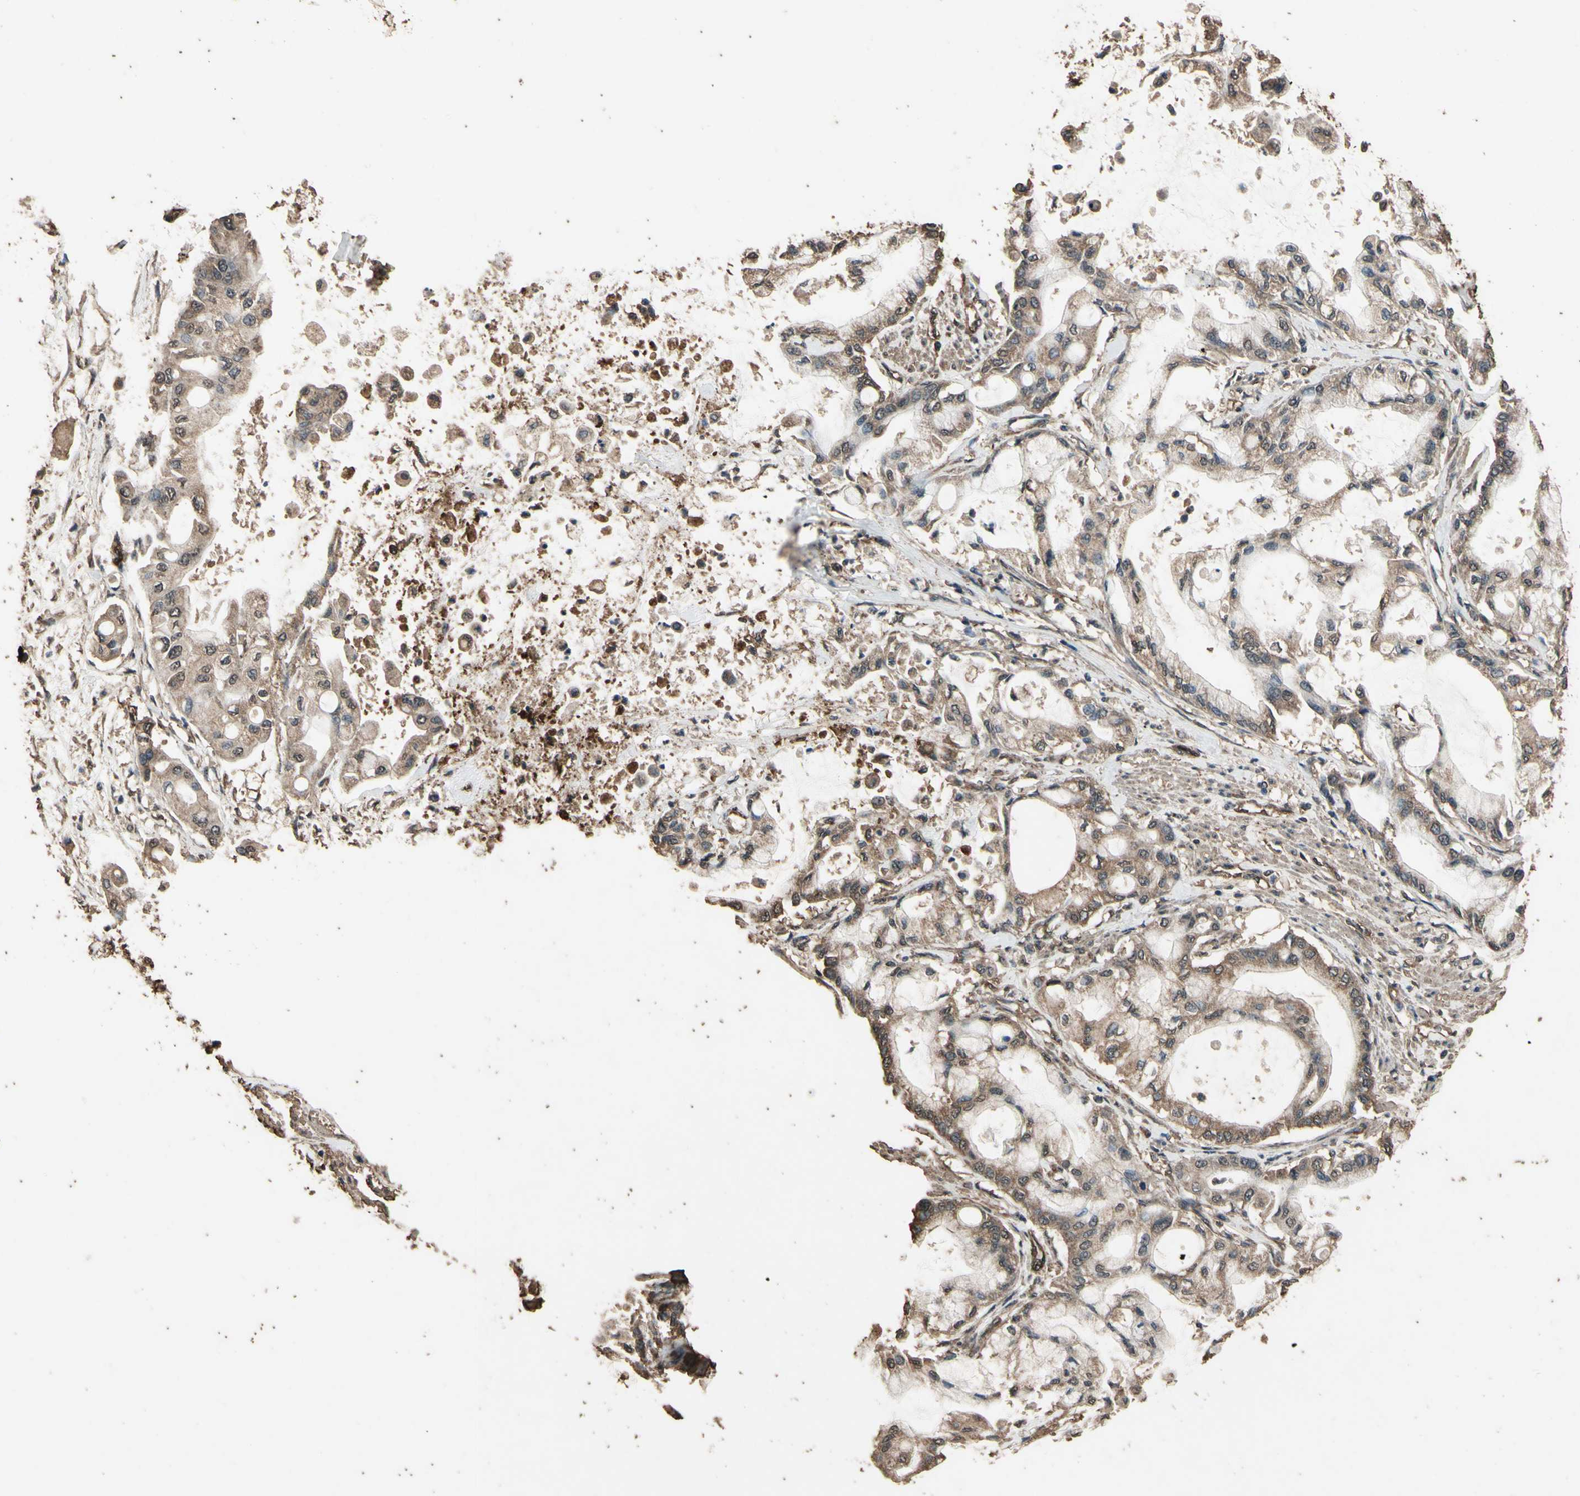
{"staining": {"intensity": "moderate", "quantity": ">75%", "location": "cytoplasmic/membranous"}, "tissue": "pancreatic cancer", "cell_type": "Tumor cells", "image_type": "cancer", "snomed": [{"axis": "morphology", "description": "Adenocarcinoma, NOS"}, {"axis": "morphology", "description": "Adenocarcinoma, metastatic, NOS"}, {"axis": "topography", "description": "Lymph node"}, {"axis": "topography", "description": "Pancreas"}, {"axis": "topography", "description": "Duodenum"}], "caption": "This micrograph displays pancreatic cancer stained with IHC to label a protein in brown. The cytoplasmic/membranous of tumor cells show moderate positivity for the protein. Nuclei are counter-stained blue.", "gene": "TSPO", "patient": {"sex": "female", "age": 64}}